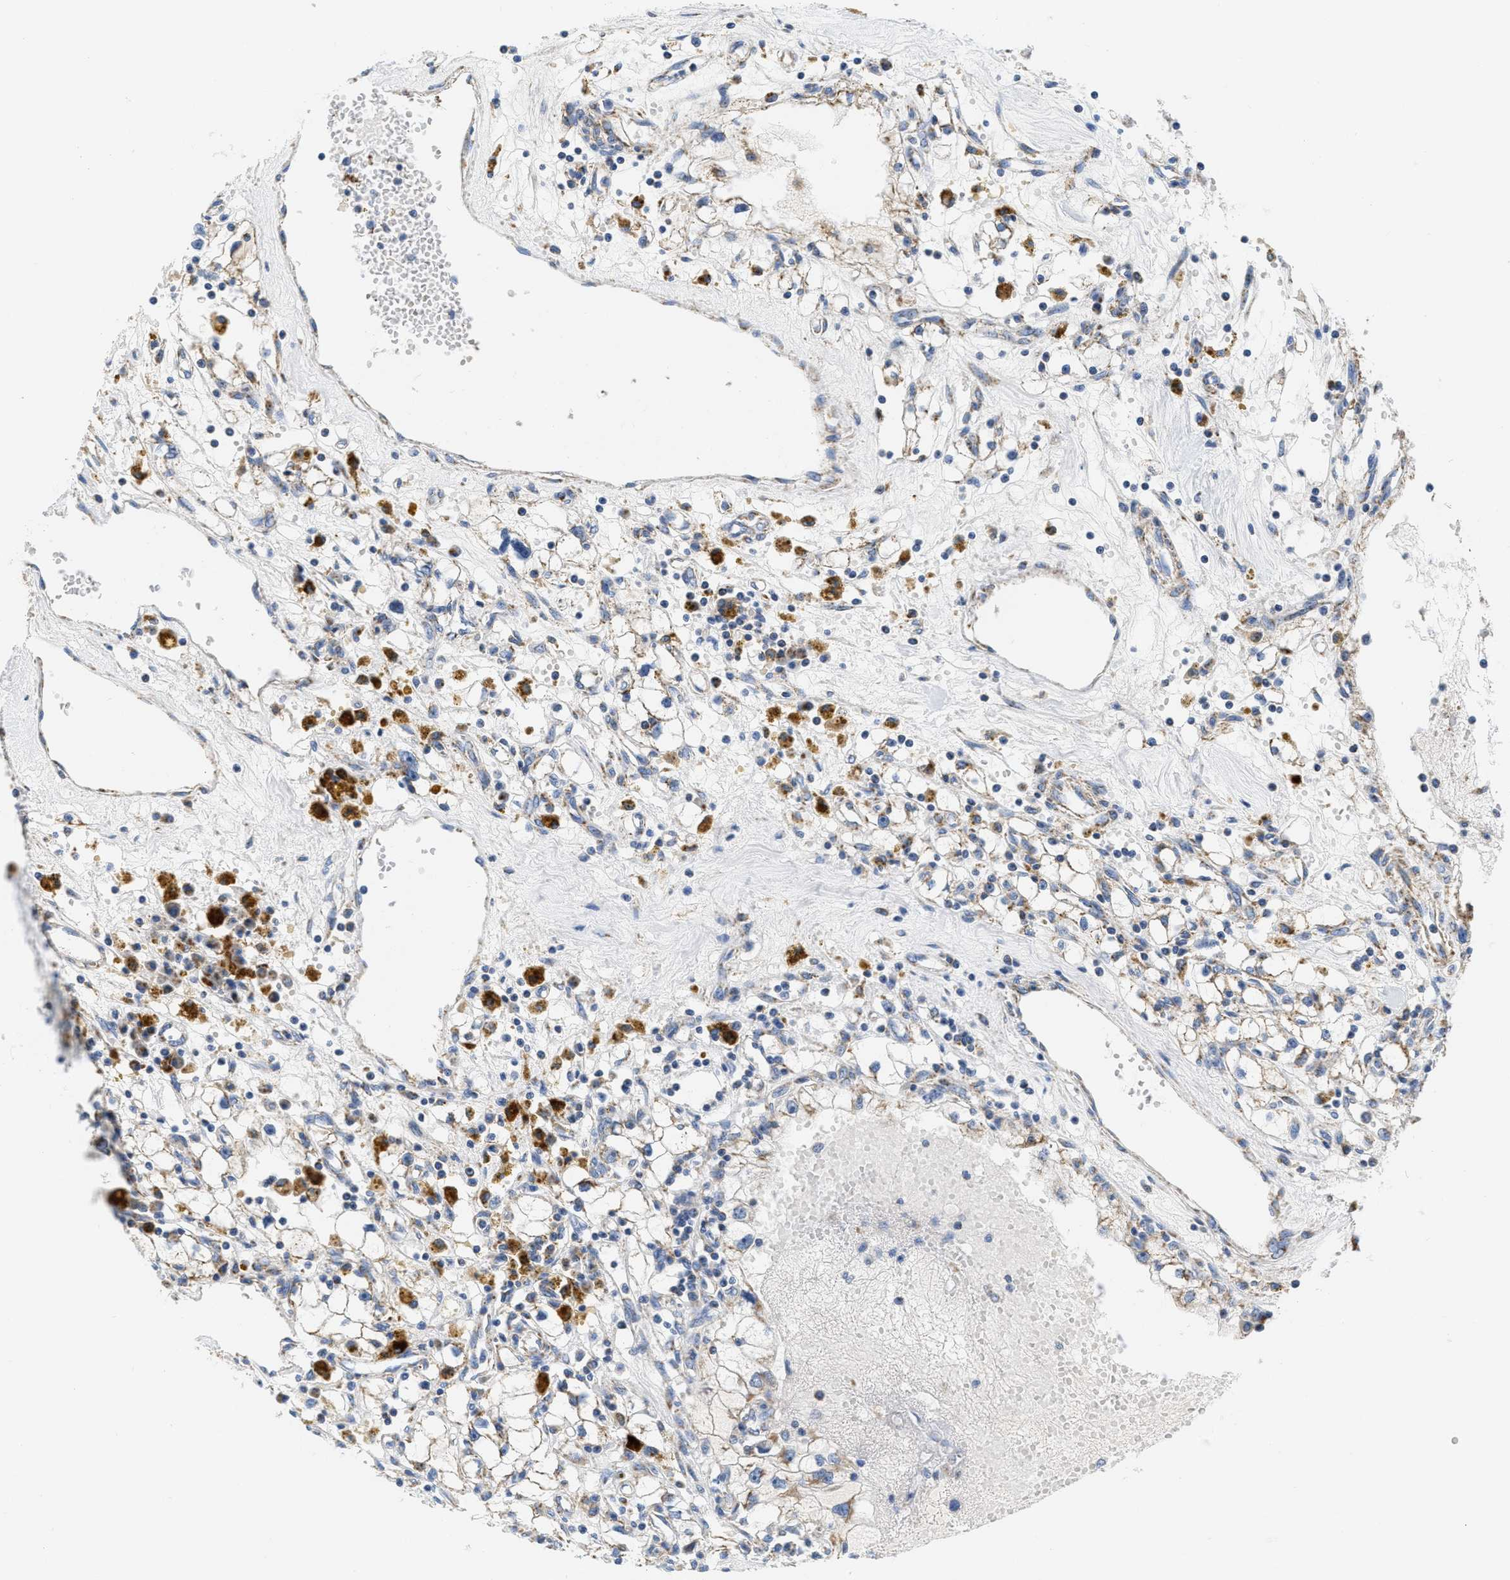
{"staining": {"intensity": "moderate", "quantity": "<25%", "location": "cytoplasmic/membranous"}, "tissue": "renal cancer", "cell_type": "Tumor cells", "image_type": "cancer", "snomed": [{"axis": "morphology", "description": "Adenocarcinoma, NOS"}, {"axis": "topography", "description": "Kidney"}], "caption": "Protein staining by IHC reveals moderate cytoplasmic/membranous expression in about <25% of tumor cells in renal adenocarcinoma. The staining was performed using DAB (3,3'-diaminobenzidine), with brown indicating positive protein expression. Nuclei are stained blue with hematoxylin.", "gene": "KCNJ5", "patient": {"sex": "male", "age": 56}}